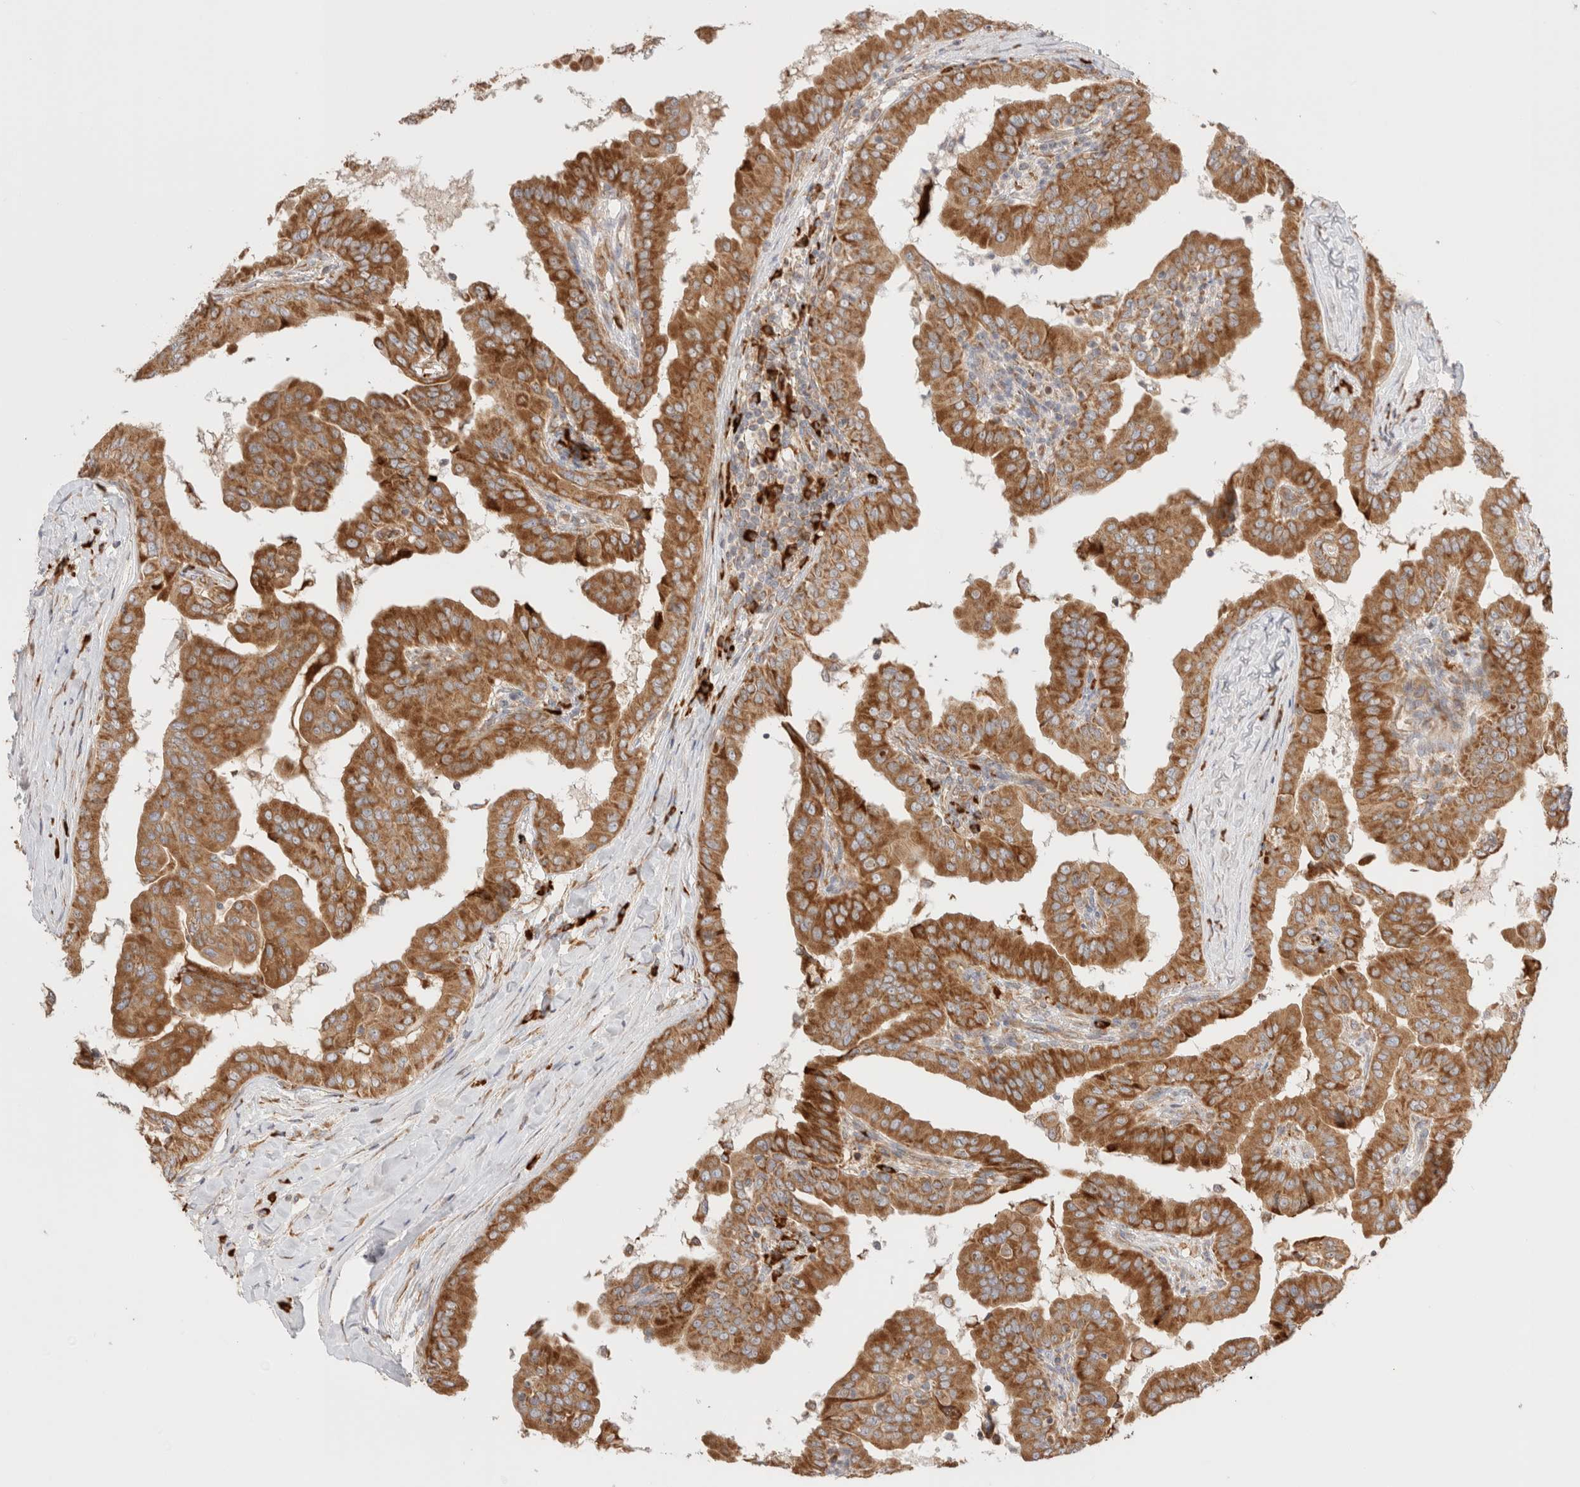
{"staining": {"intensity": "moderate", "quantity": ">75%", "location": "cytoplasmic/membranous"}, "tissue": "thyroid cancer", "cell_type": "Tumor cells", "image_type": "cancer", "snomed": [{"axis": "morphology", "description": "Papillary adenocarcinoma, NOS"}, {"axis": "topography", "description": "Thyroid gland"}], "caption": "Protein expression analysis of thyroid cancer exhibits moderate cytoplasmic/membranous positivity in about >75% of tumor cells.", "gene": "UTS2B", "patient": {"sex": "male", "age": 33}}